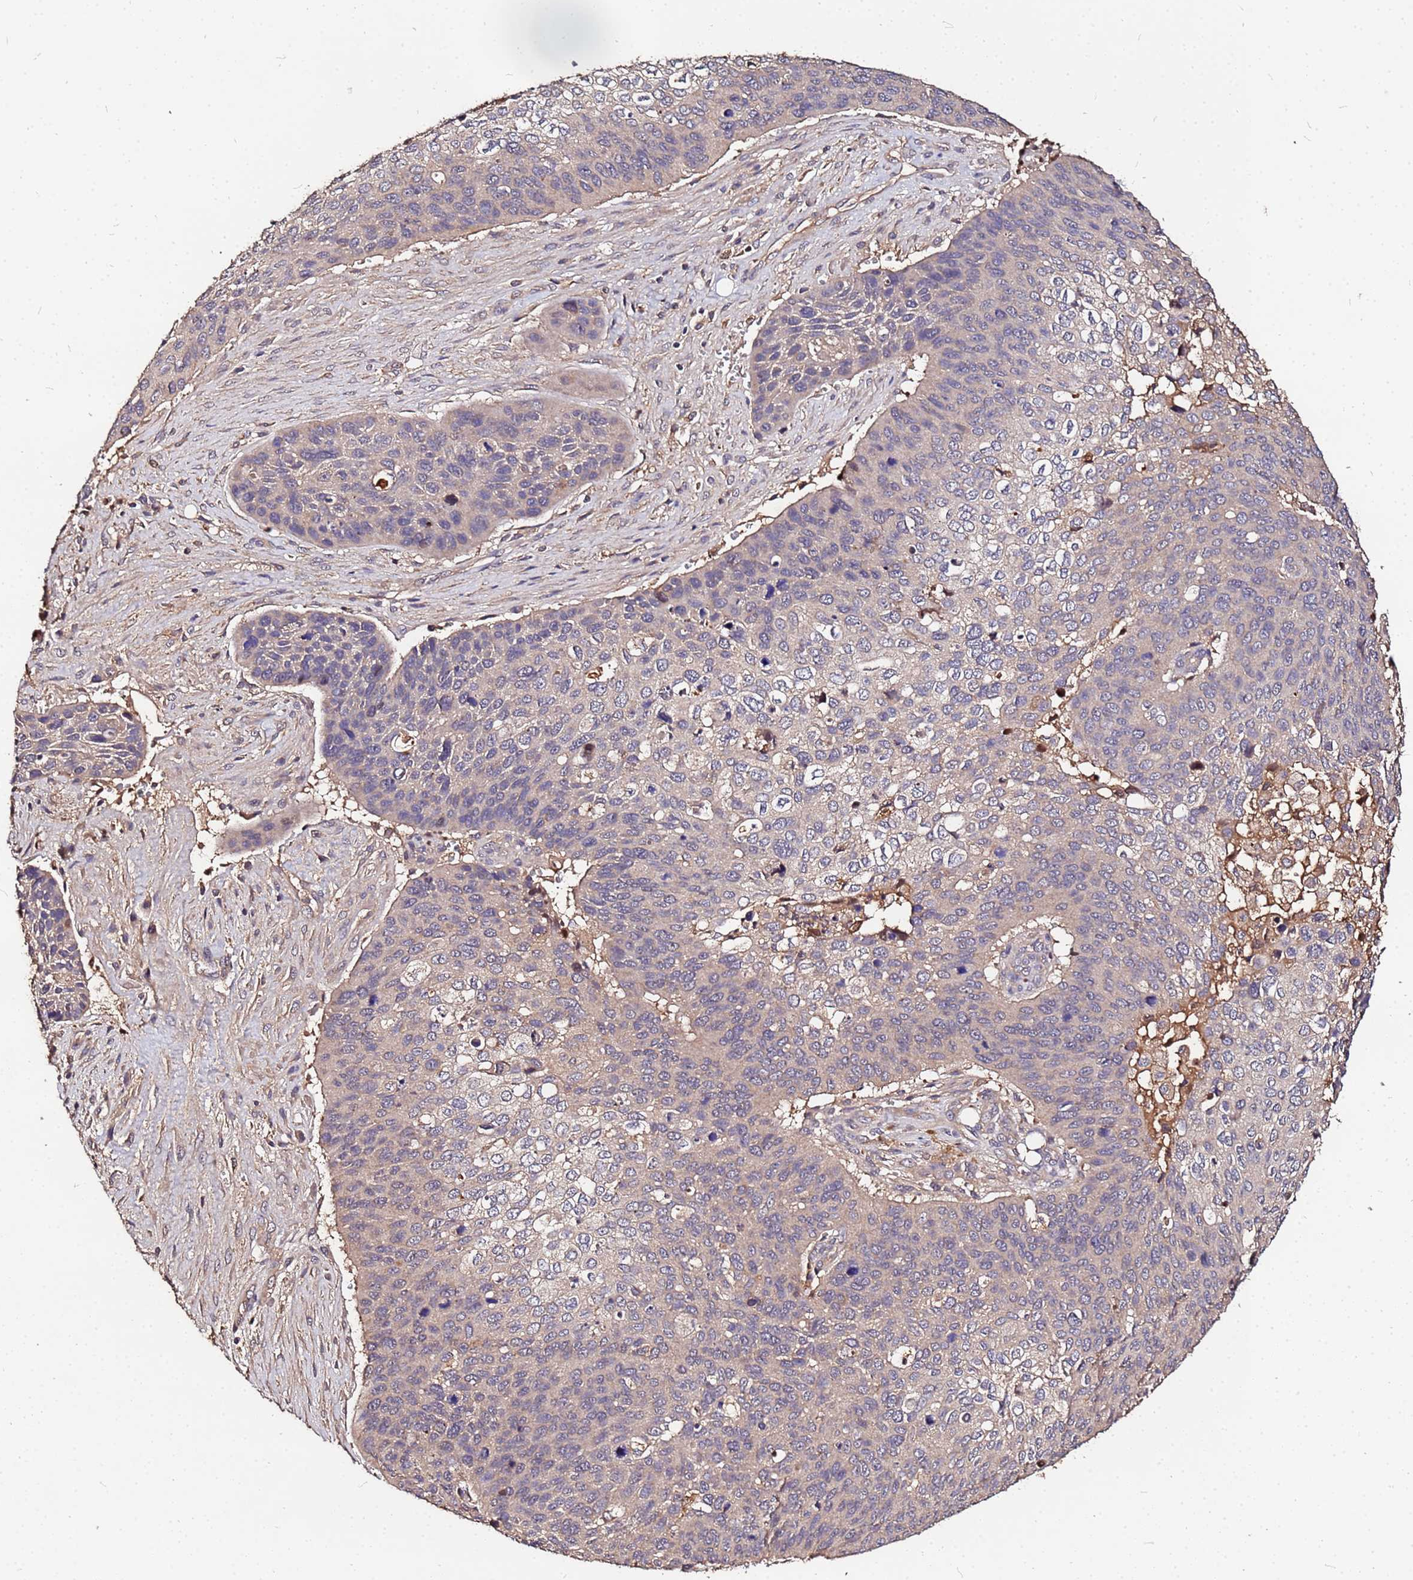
{"staining": {"intensity": "negative", "quantity": "none", "location": "none"}, "tissue": "skin cancer", "cell_type": "Tumor cells", "image_type": "cancer", "snomed": [{"axis": "morphology", "description": "Basal cell carcinoma"}, {"axis": "topography", "description": "Skin"}], "caption": "DAB (3,3'-diaminobenzidine) immunohistochemical staining of human skin cancer (basal cell carcinoma) reveals no significant positivity in tumor cells. The staining was performed using DAB to visualize the protein expression in brown, while the nuclei were stained in blue with hematoxylin (Magnification: 20x).", "gene": "MTERF1", "patient": {"sex": "female", "age": 74}}